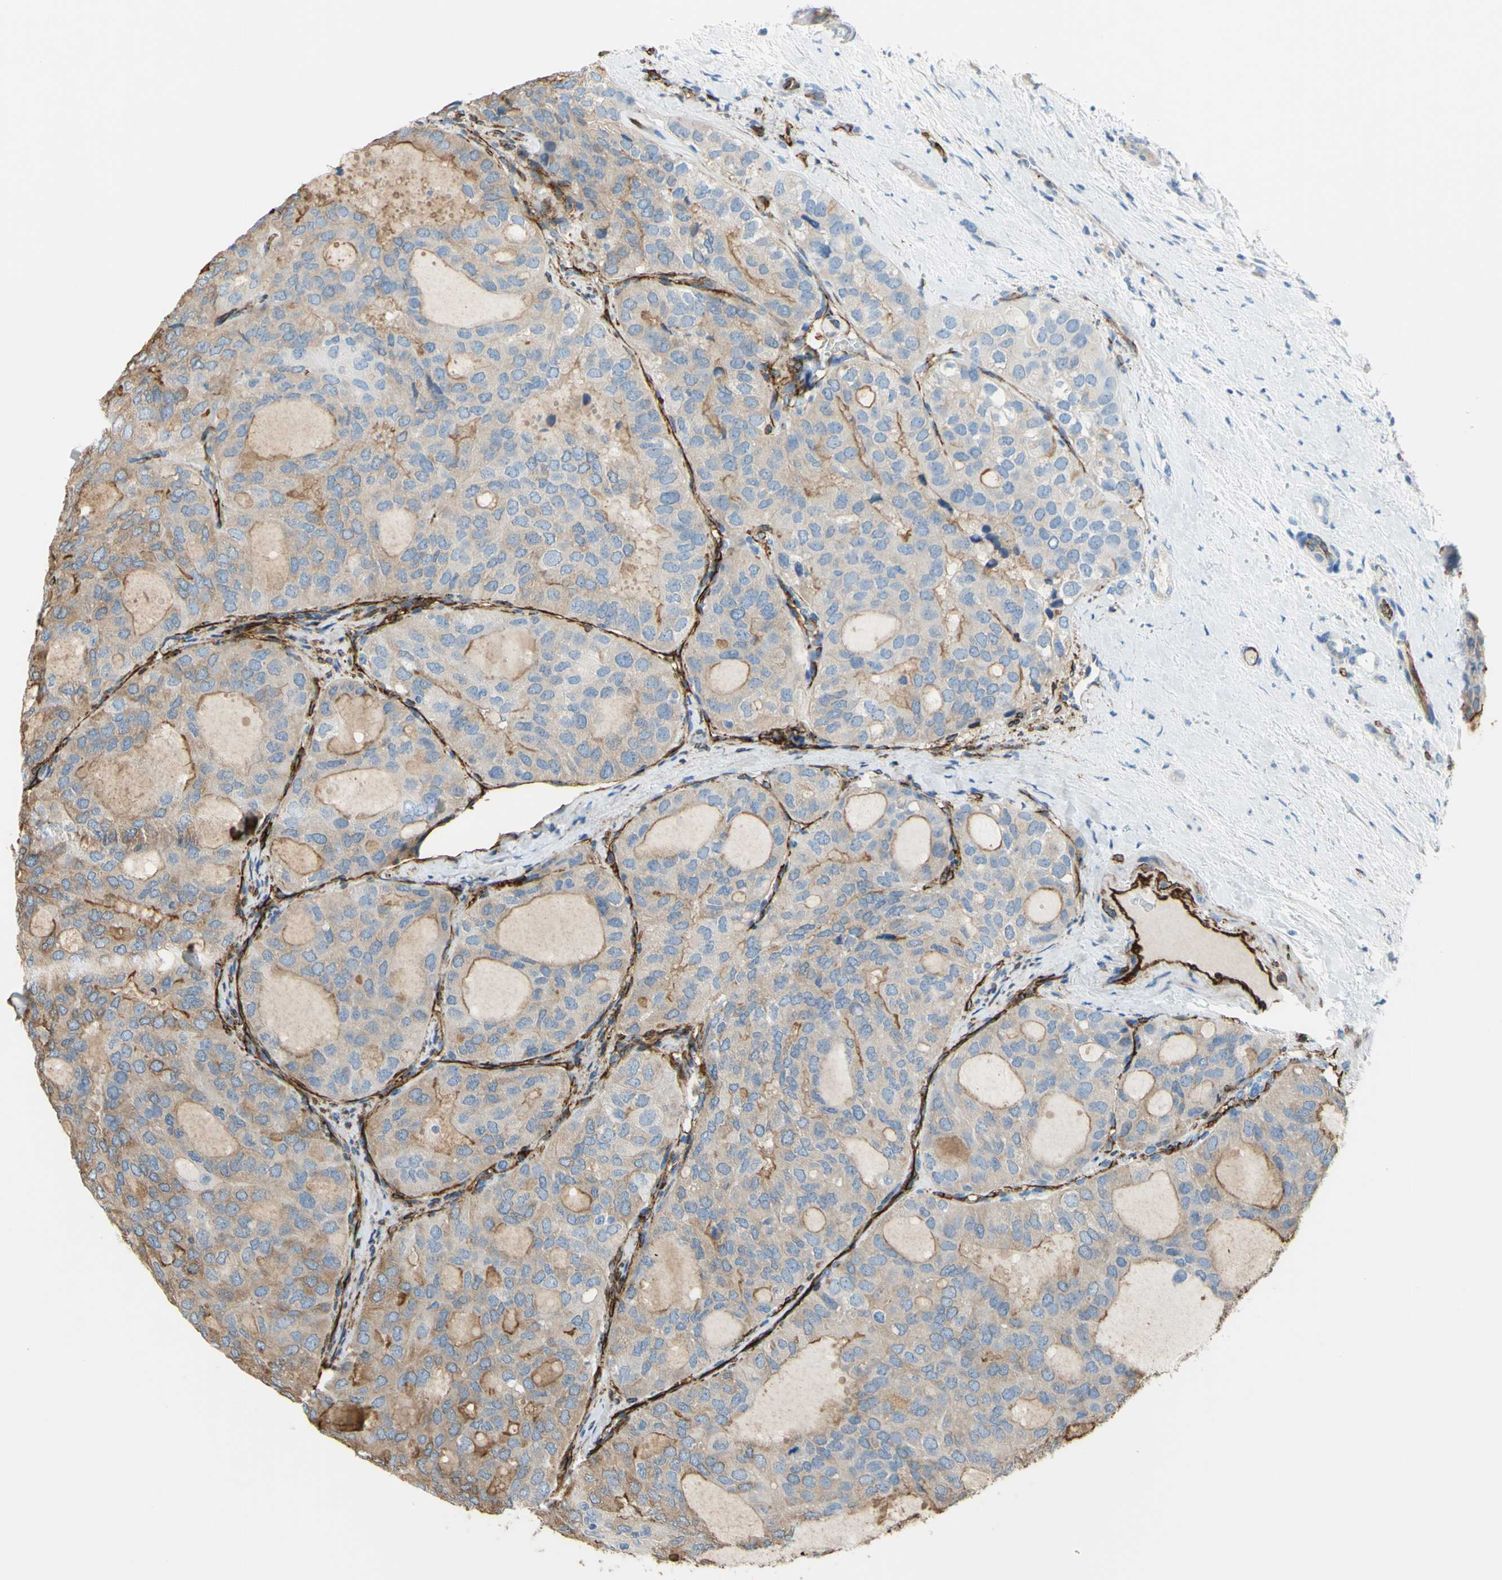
{"staining": {"intensity": "weak", "quantity": "25%-75%", "location": "cytoplasmic/membranous"}, "tissue": "thyroid cancer", "cell_type": "Tumor cells", "image_type": "cancer", "snomed": [{"axis": "morphology", "description": "Follicular adenoma carcinoma, NOS"}, {"axis": "topography", "description": "Thyroid gland"}], "caption": "Protein staining by IHC reveals weak cytoplasmic/membranous positivity in approximately 25%-75% of tumor cells in thyroid cancer (follicular adenoma carcinoma).", "gene": "PRRG2", "patient": {"sex": "male", "age": 75}}